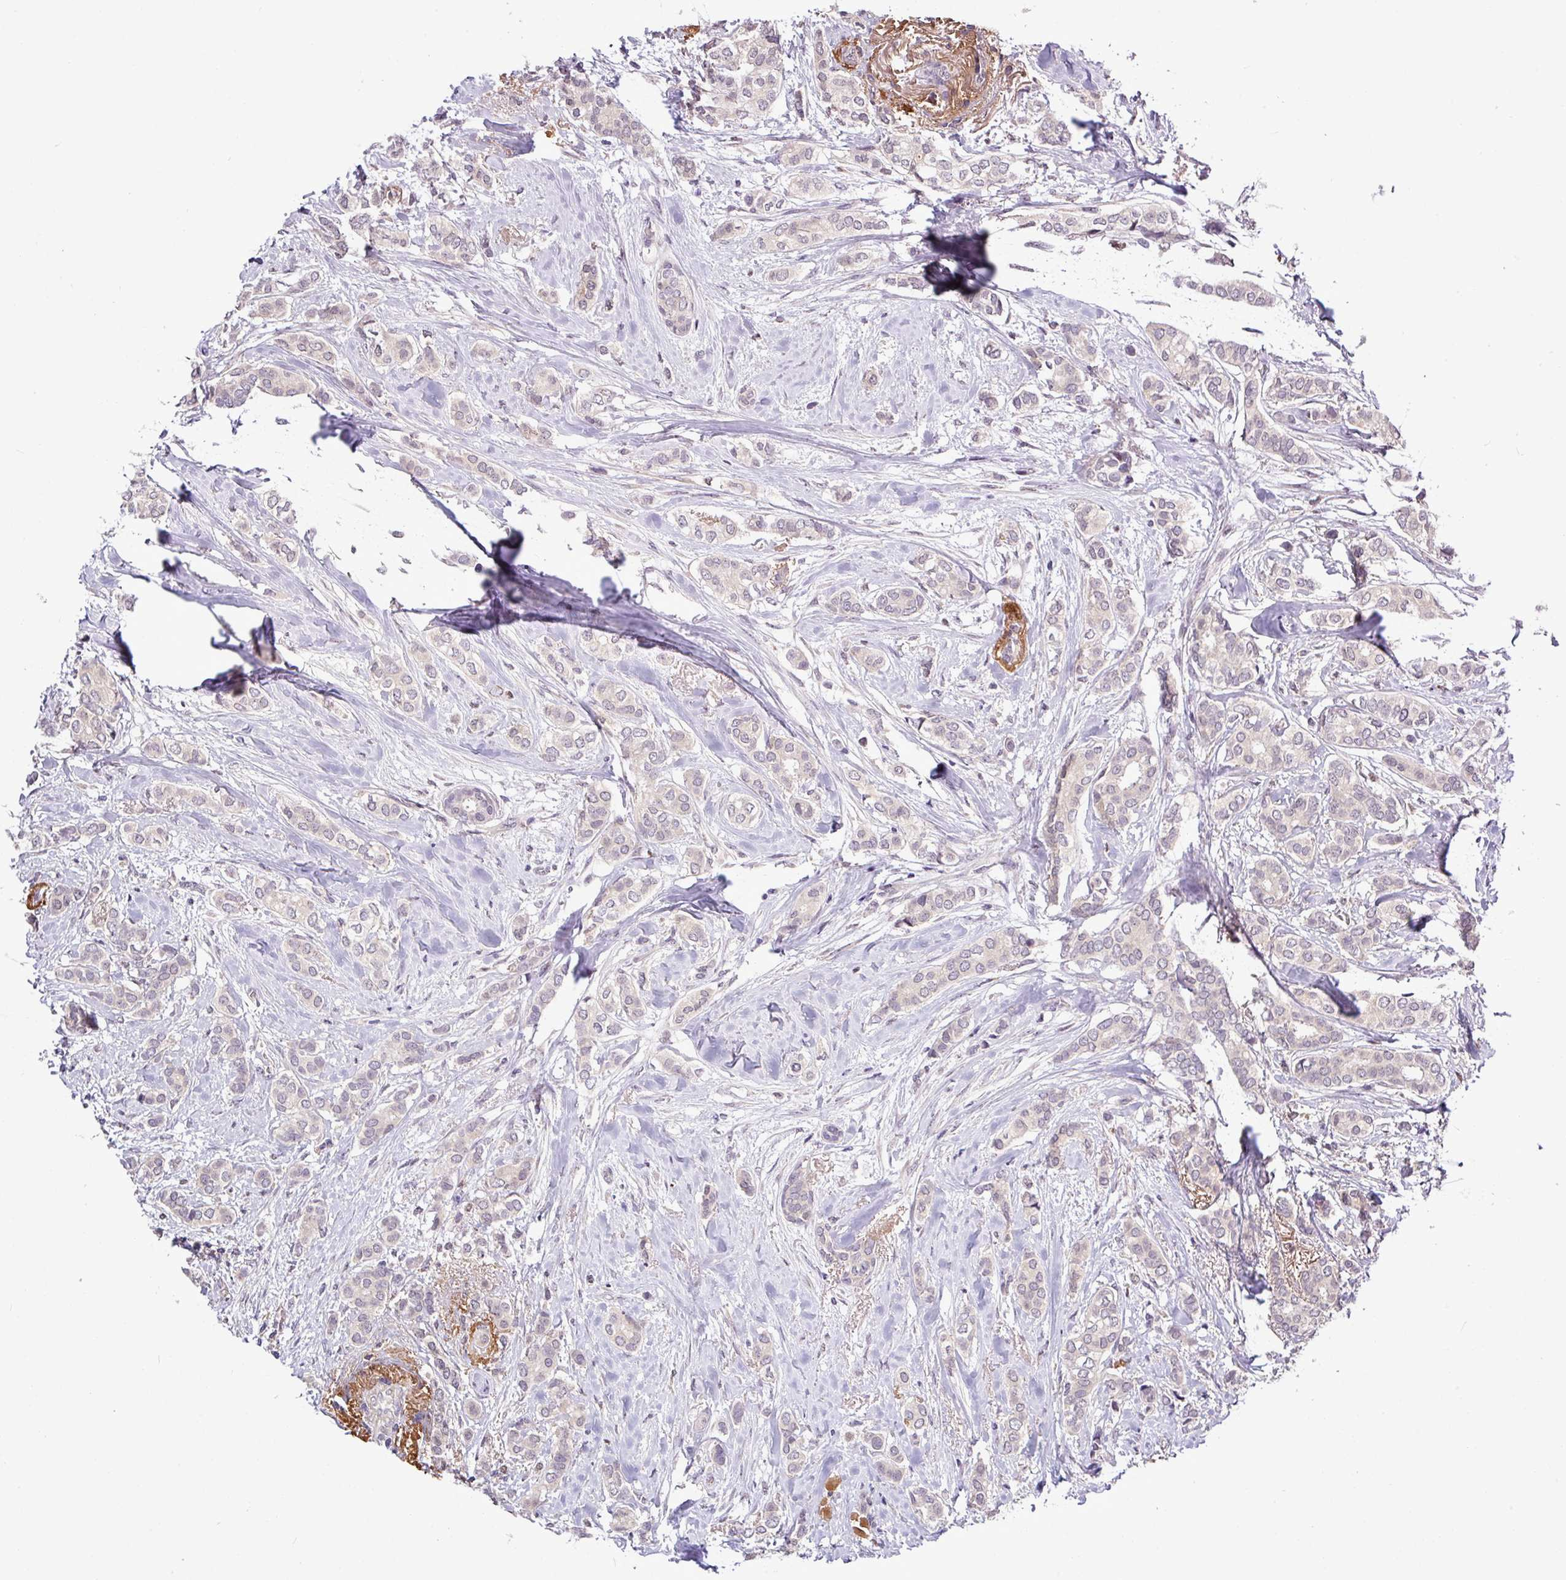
{"staining": {"intensity": "weak", "quantity": "<25%", "location": "cytoplasmic/membranous"}, "tissue": "breast cancer", "cell_type": "Tumor cells", "image_type": "cancer", "snomed": [{"axis": "morphology", "description": "Duct carcinoma"}, {"axis": "topography", "description": "Breast"}], "caption": "Image shows no protein expression in tumor cells of intraductal carcinoma (breast) tissue.", "gene": "SKIC2", "patient": {"sex": "female", "age": 73}}